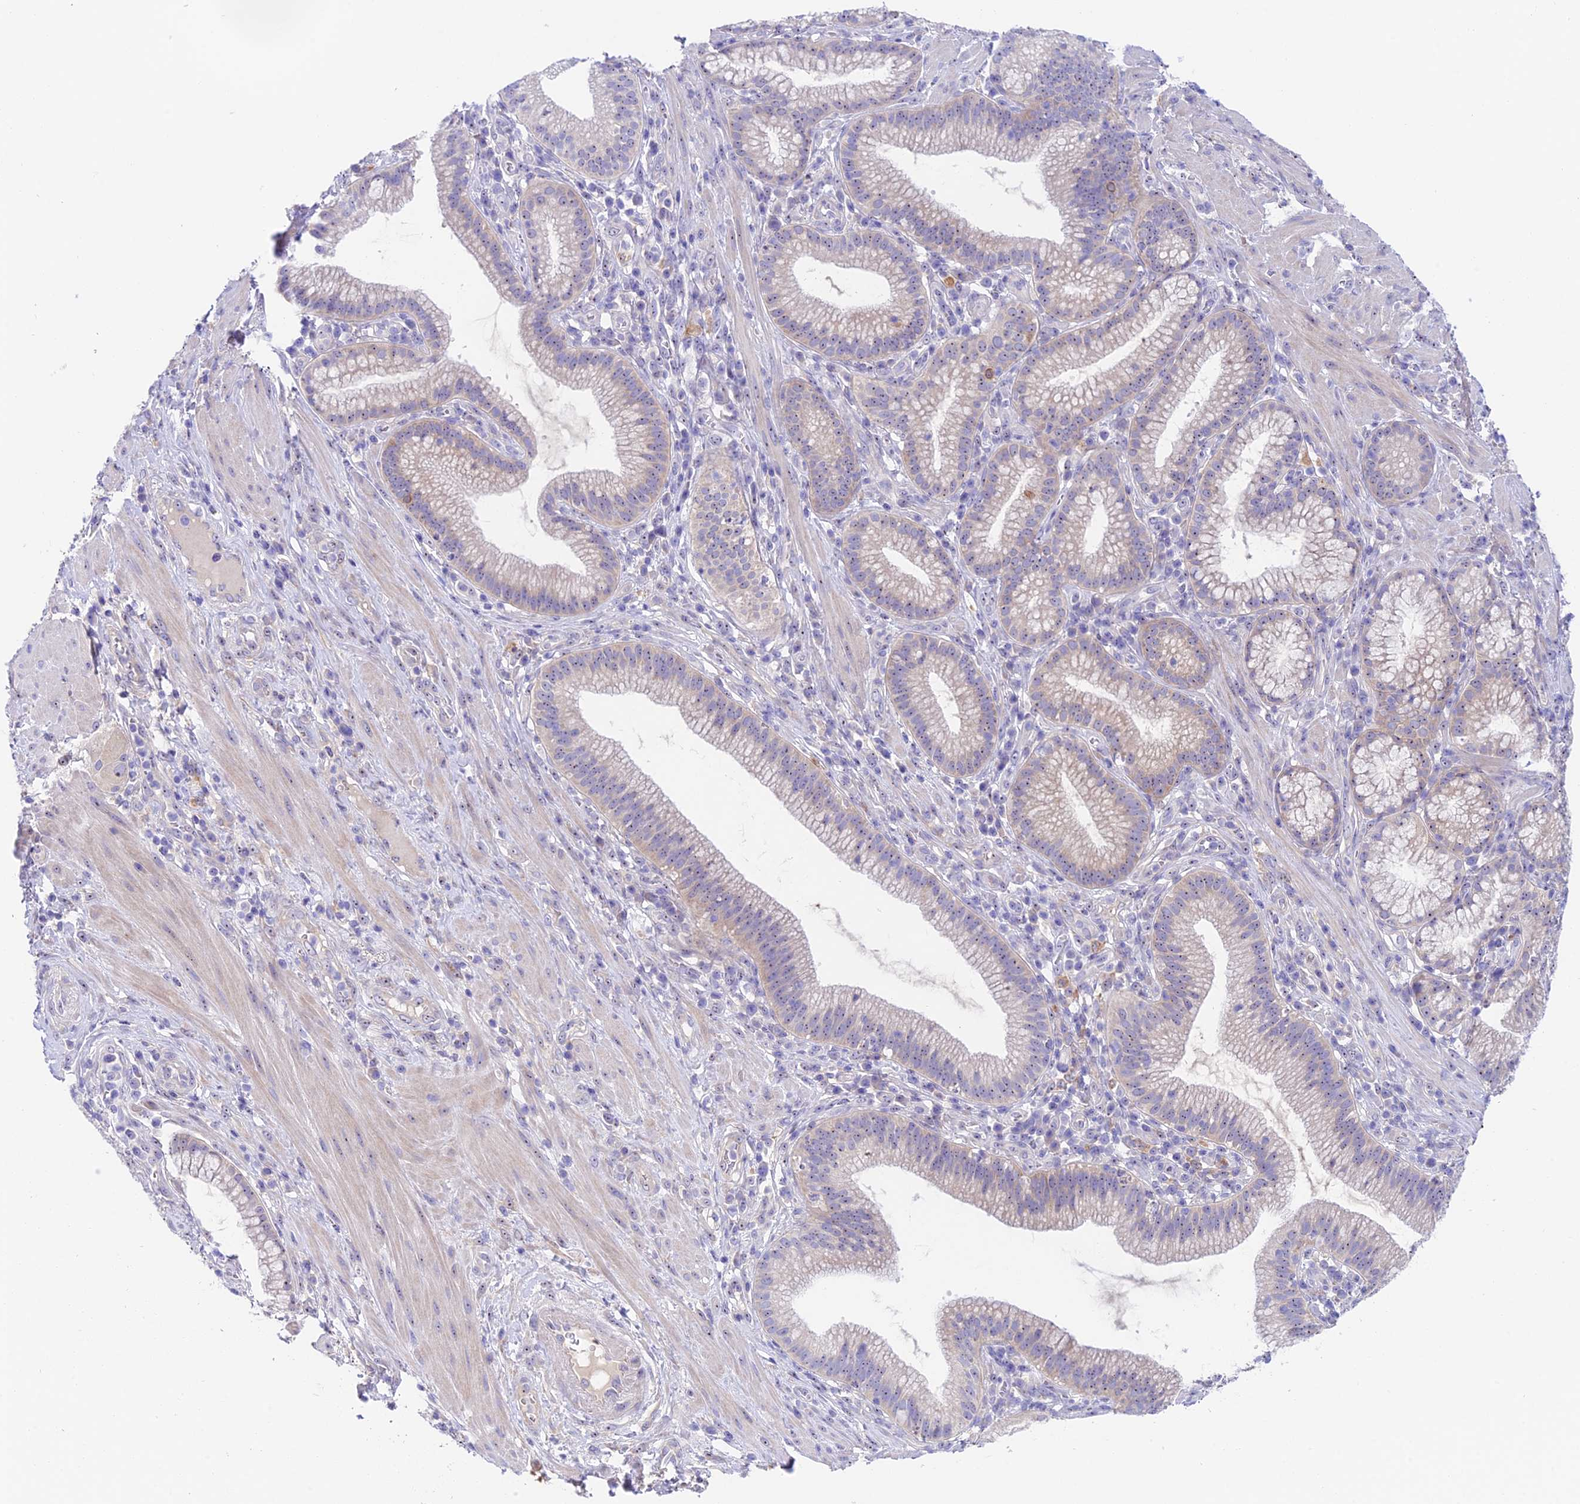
{"staining": {"intensity": "weak", "quantity": "<25%", "location": "cytoplasmic/membranous"}, "tissue": "pancreatic cancer", "cell_type": "Tumor cells", "image_type": "cancer", "snomed": [{"axis": "morphology", "description": "Adenocarcinoma, NOS"}, {"axis": "topography", "description": "Pancreas"}], "caption": "Immunohistochemistry image of pancreatic cancer stained for a protein (brown), which demonstrates no positivity in tumor cells.", "gene": "DUSP29", "patient": {"sex": "male", "age": 72}}